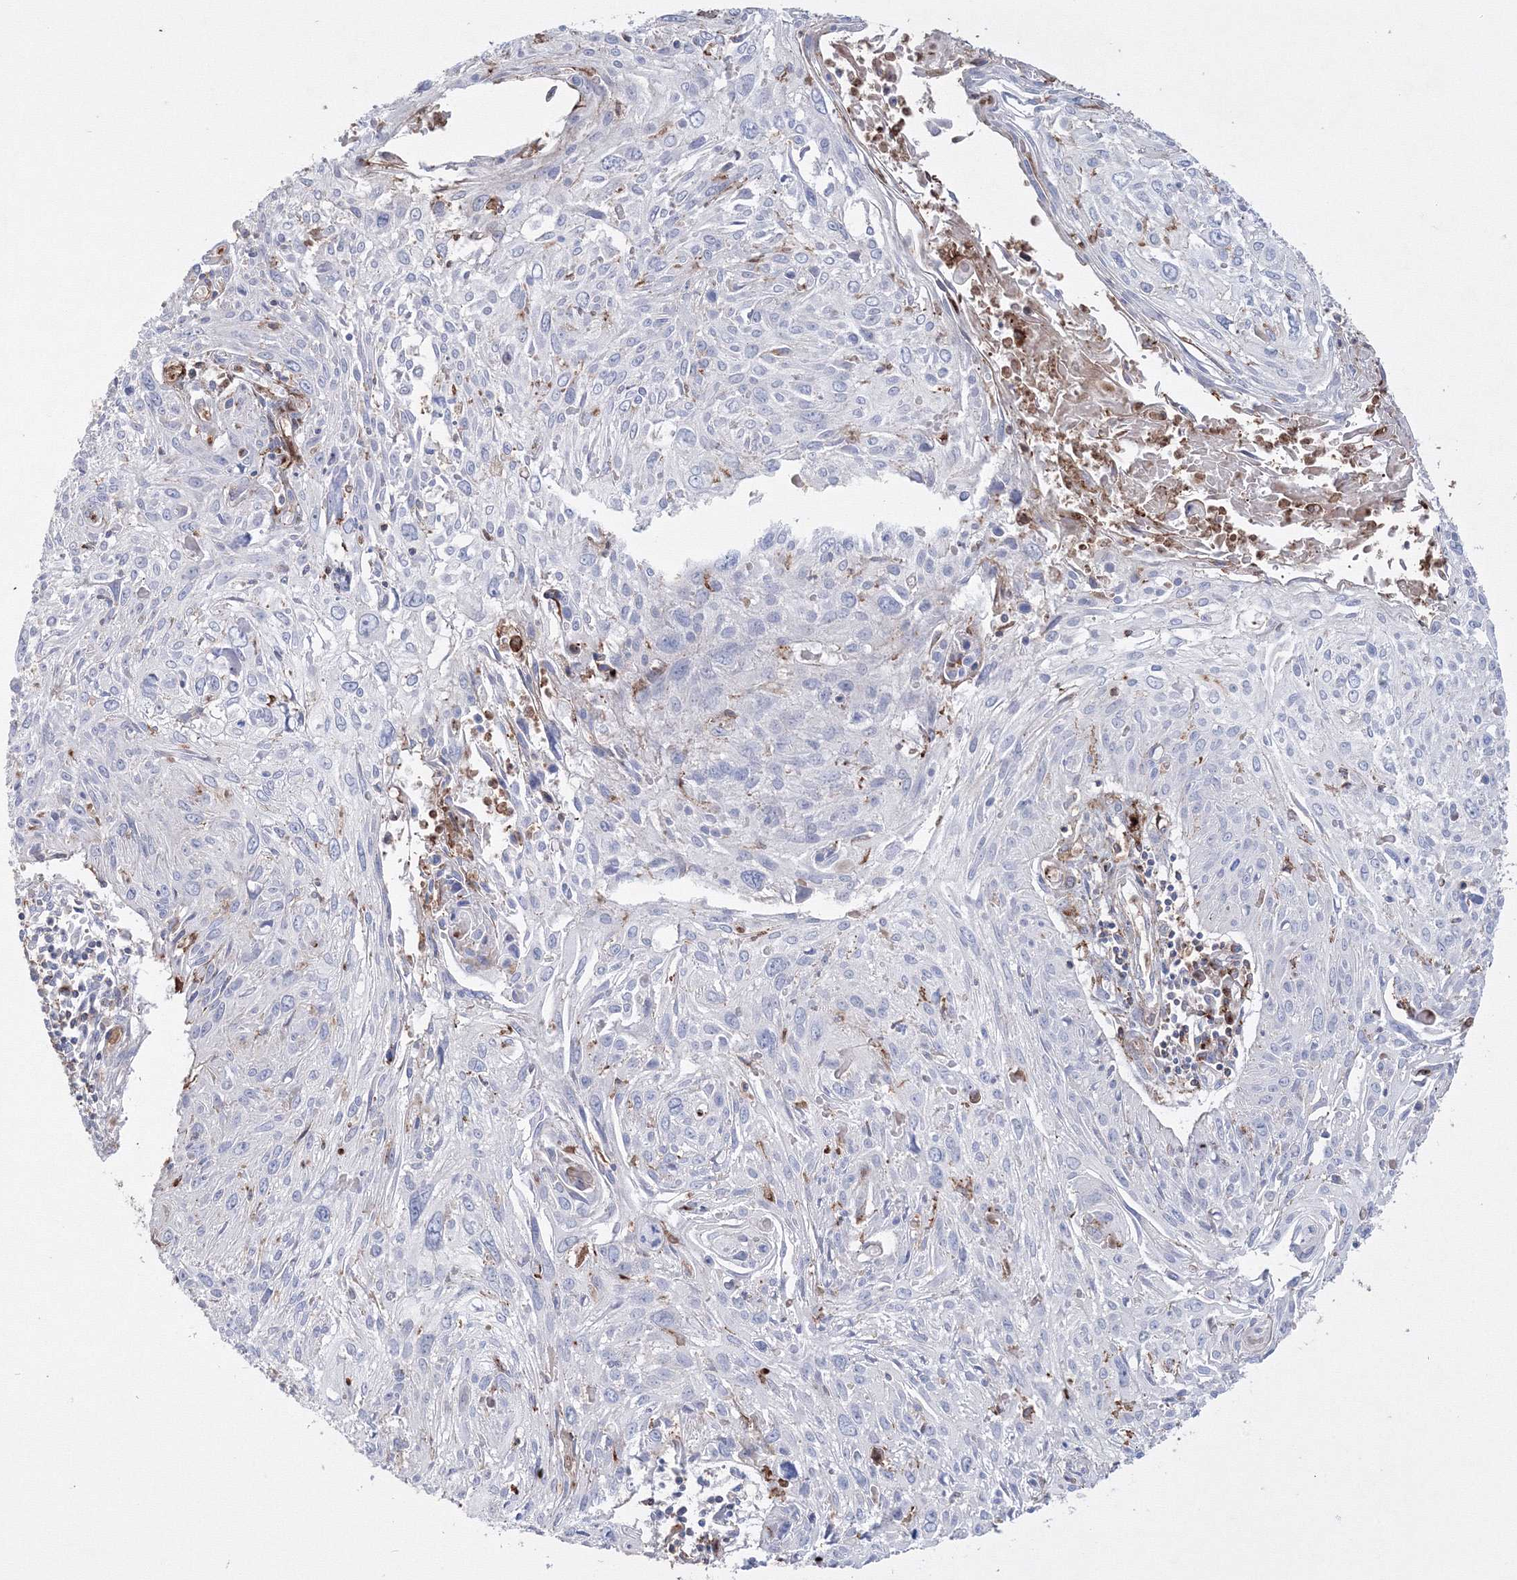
{"staining": {"intensity": "negative", "quantity": "none", "location": "none"}, "tissue": "cervical cancer", "cell_type": "Tumor cells", "image_type": "cancer", "snomed": [{"axis": "morphology", "description": "Squamous cell carcinoma, NOS"}, {"axis": "topography", "description": "Cervix"}], "caption": "Immunohistochemical staining of human cervical cancer reveals no significant staining in tumor cells. (DAB (3,3'-diaminobenzidine) immunohistochemistry visualized using brightfield microscopy, high magnification).", "gene": "GPR82", "patient": {"sex": "female", "age": 51}}